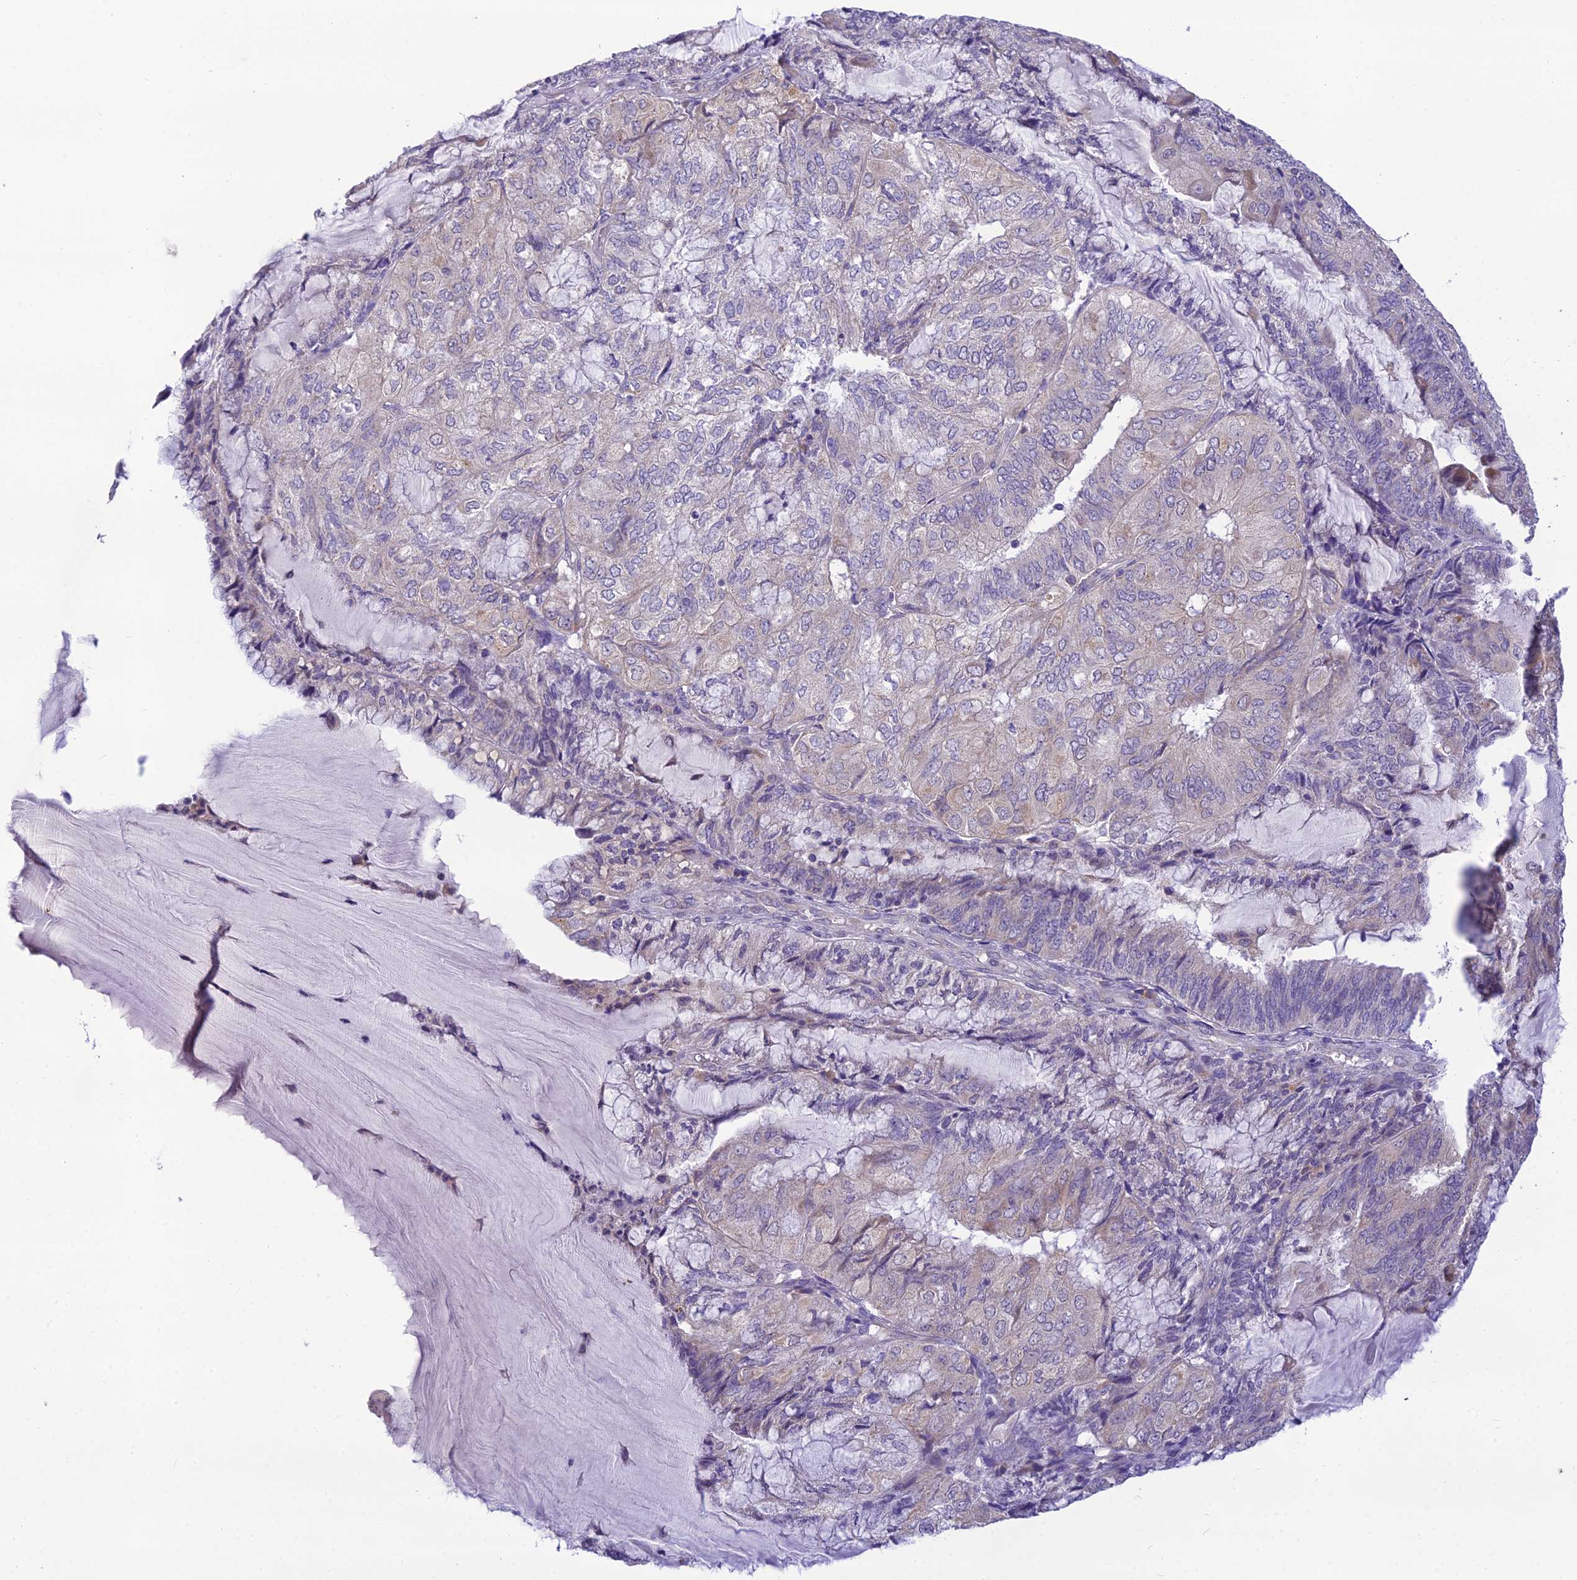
{"staining": {"intensity": "weak", "quantity": "<25%", "location": "cytoplasmic/membranous"}, "tissue": "endometrial cancer", "cell_type": "Tumor cells", "image_type": "cancer", "snomed": [{"axis": "morphology", "description": "Adenocarcinoma, NOS"}, {"axis": "topography", "description": "Endometrium"}], "caption": "Histopathology image shows no protein expression in tumor cells of adenocarcinoma (endometrial) tissue.", "gene": "MIIP", "patient": {"sex": "female", "age": 81}}